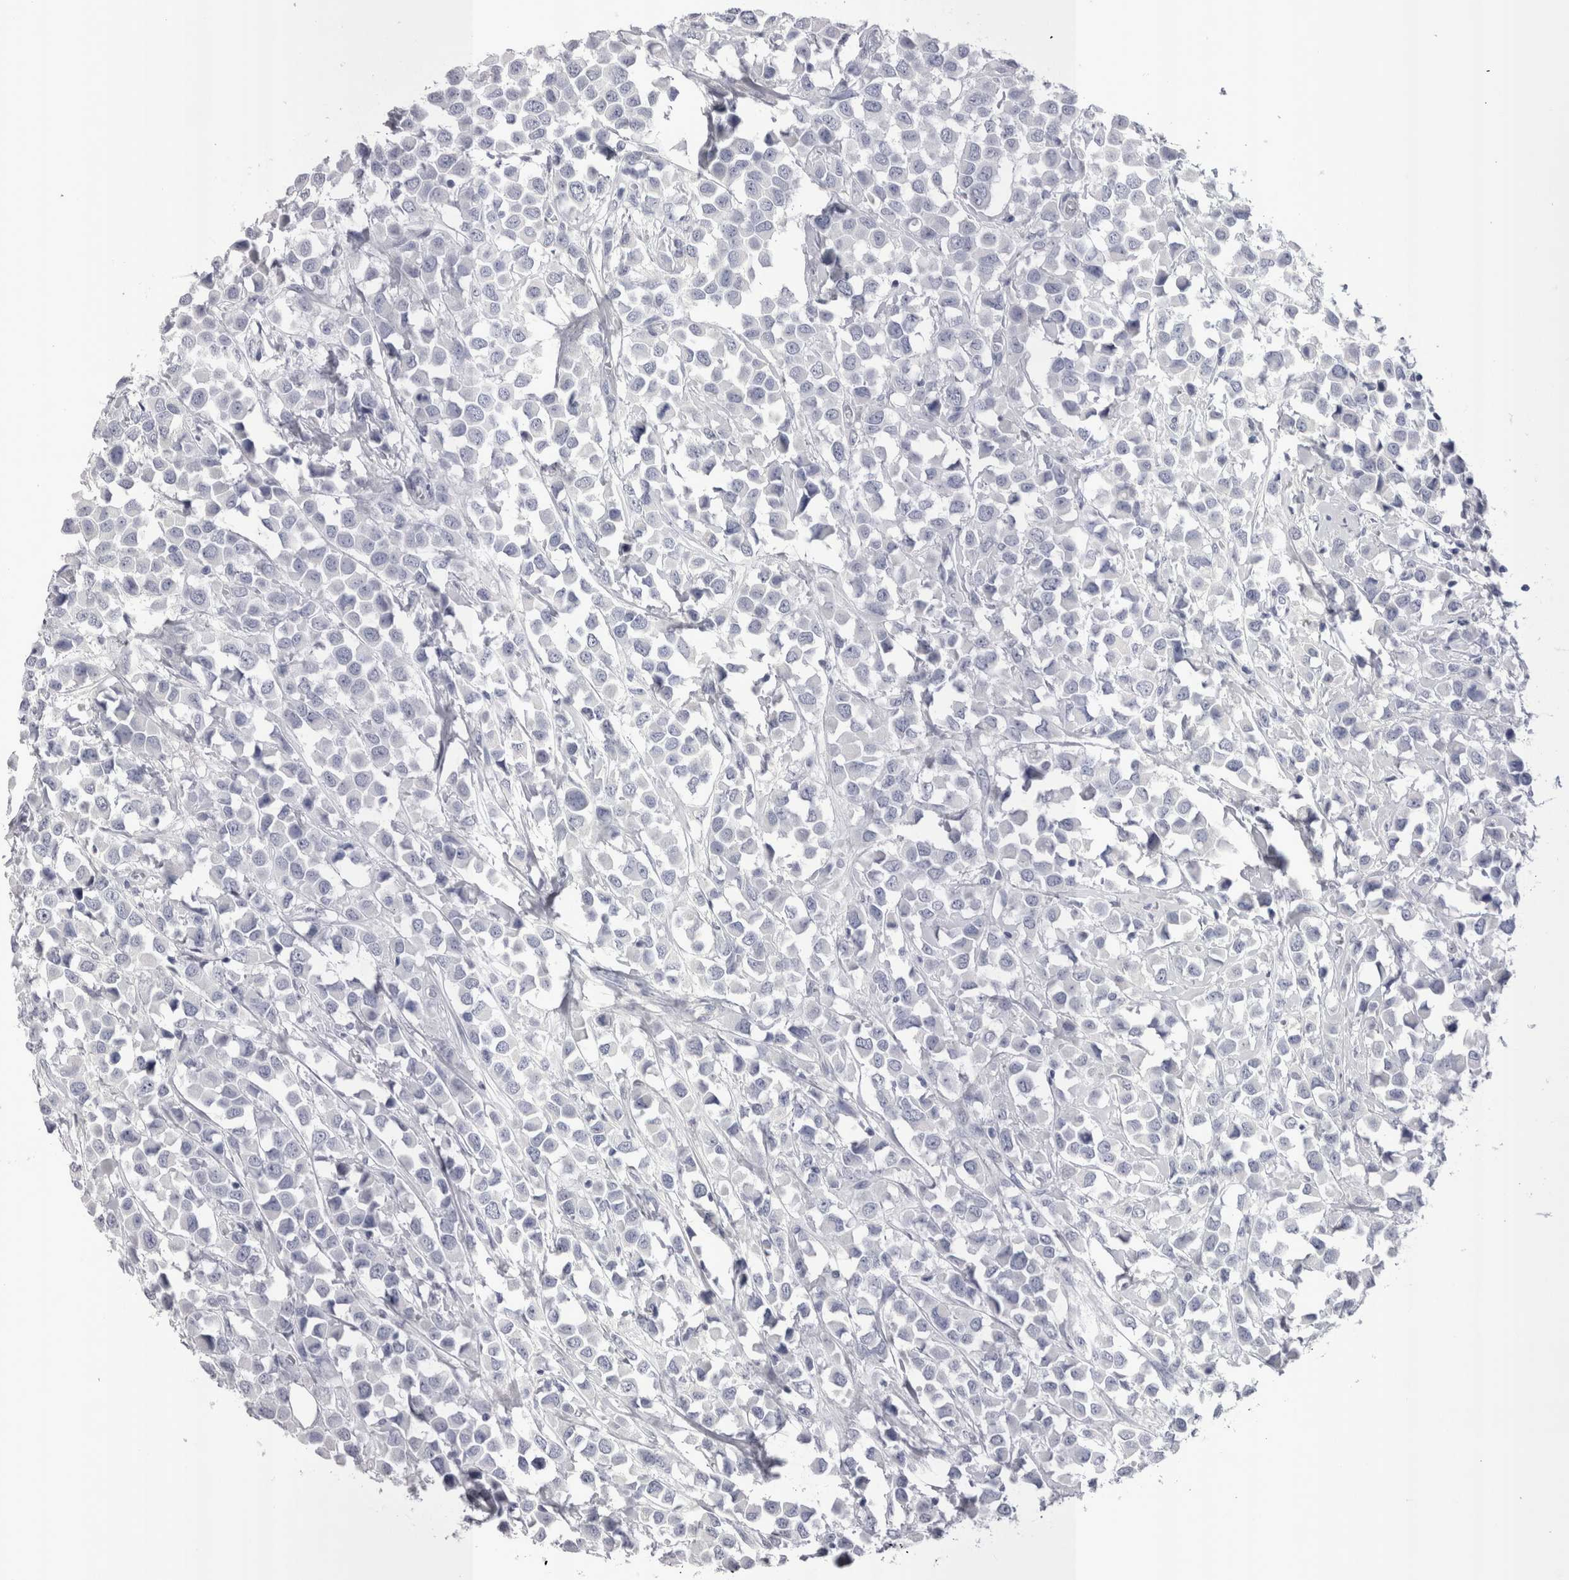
{"staining": {"intensity": "negative", "quantity": "none", "location": "none"}, "tissue": "breast cancer", "cell_type": "Tumor cells", "image_type": "cancer", "snomed": [{"axis": "morphology", "description": "Duct carcinoma"}, {"axis": "topography", "description": "Breast"}], "caption": "The photomicrograph shows no staining of tumor cells in intraductal carcinoma (breast).", "gene": "PWP2", "patient": {"sex": "female", "age": 61}}